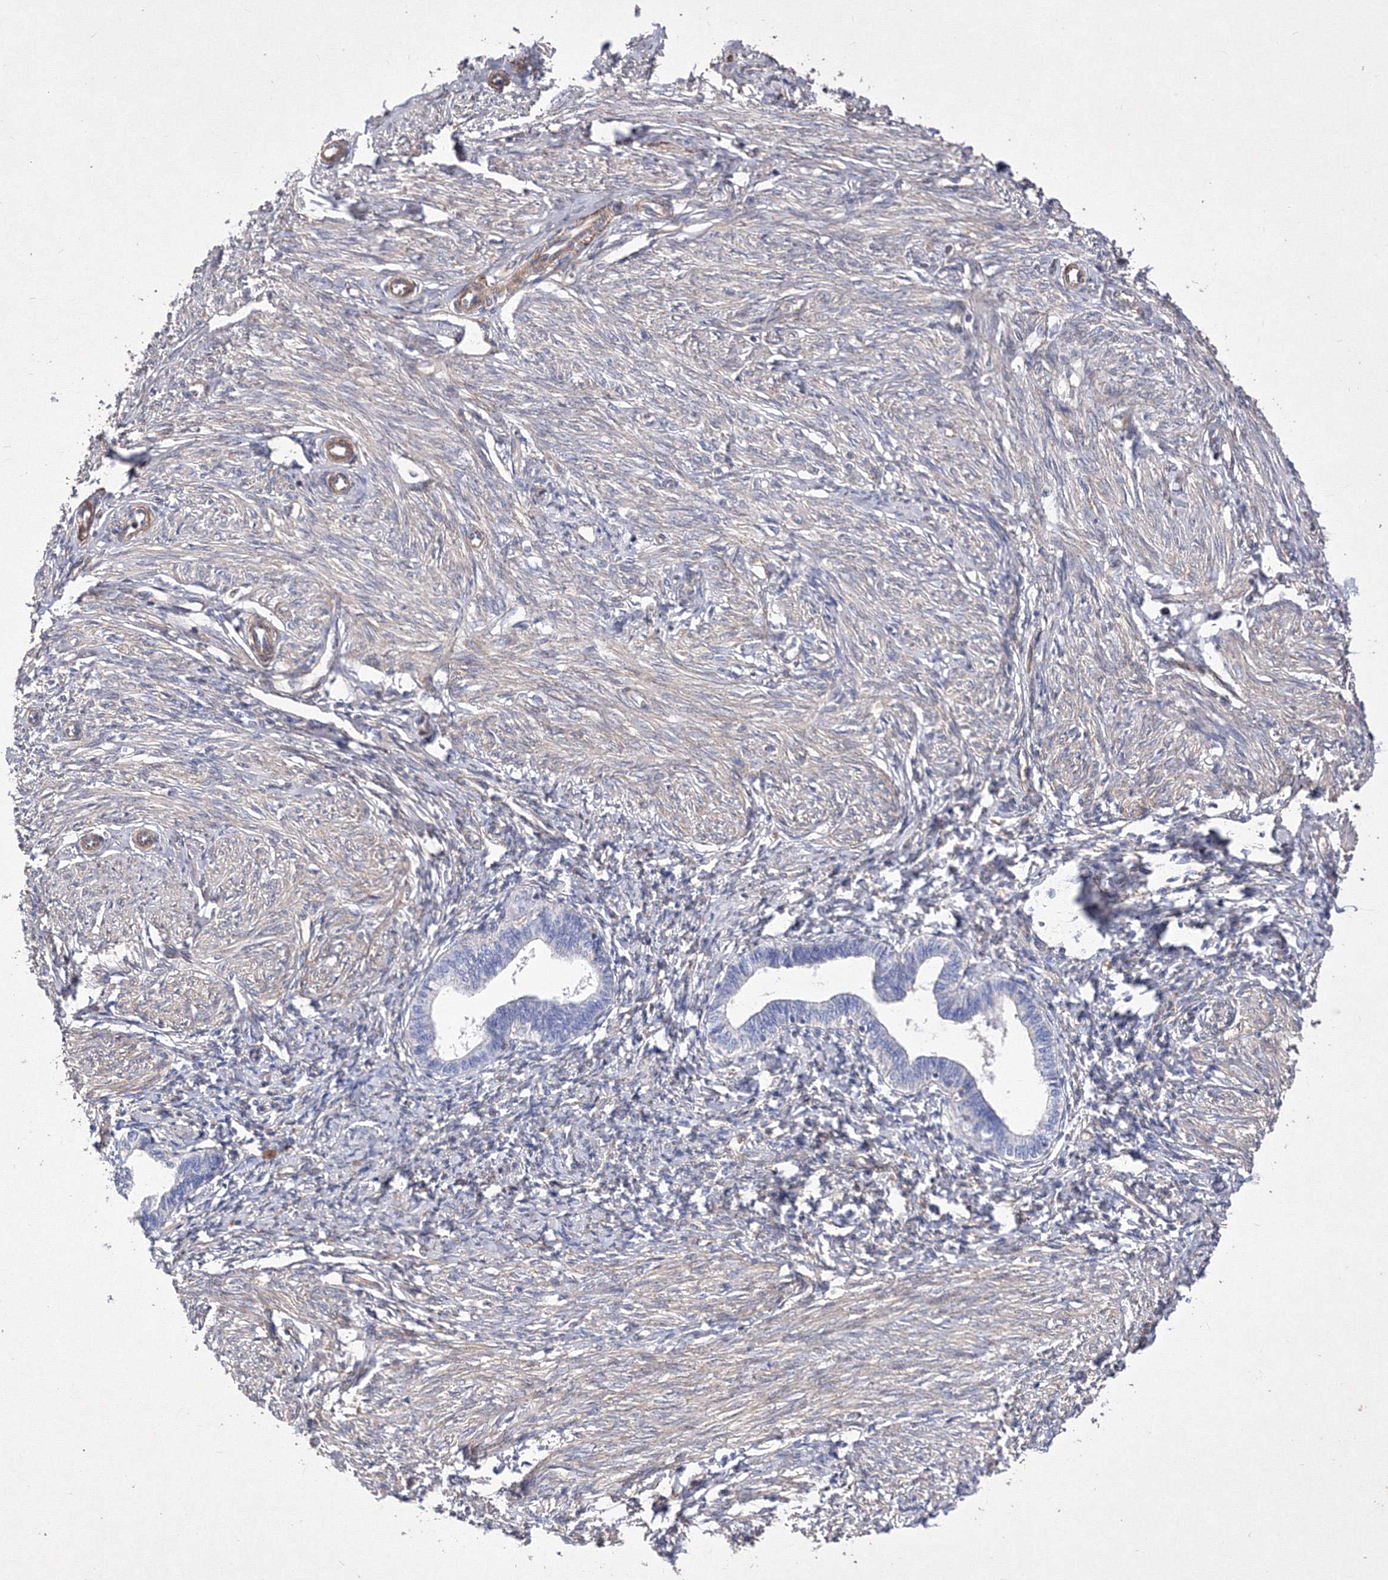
{"staining": {"intensity": "negative", "quantity": "none", "location": "none"}, "tissue": "endometrium", "cell_type": "Cells in endometrial stroma", "image_type": "normal", "snomed": [{"axis": "morphology", "description": "Normal tissue, NOS"}, {"axis": "topography", "description": "Endometrium"}], "caption": "Immunohistochemistry (IHC) image of unremarkable human endometrium stained for a protein (brown), which shows no expression in cells in endometrial stroma. (Stains: DAB immunohistochemistry (IHC) with hematoxylin counter stain, Microscopy: brightfield microscopy at high magnification).", "gene": "SNX18", "patient": {"sex": "female", "age": 72}}